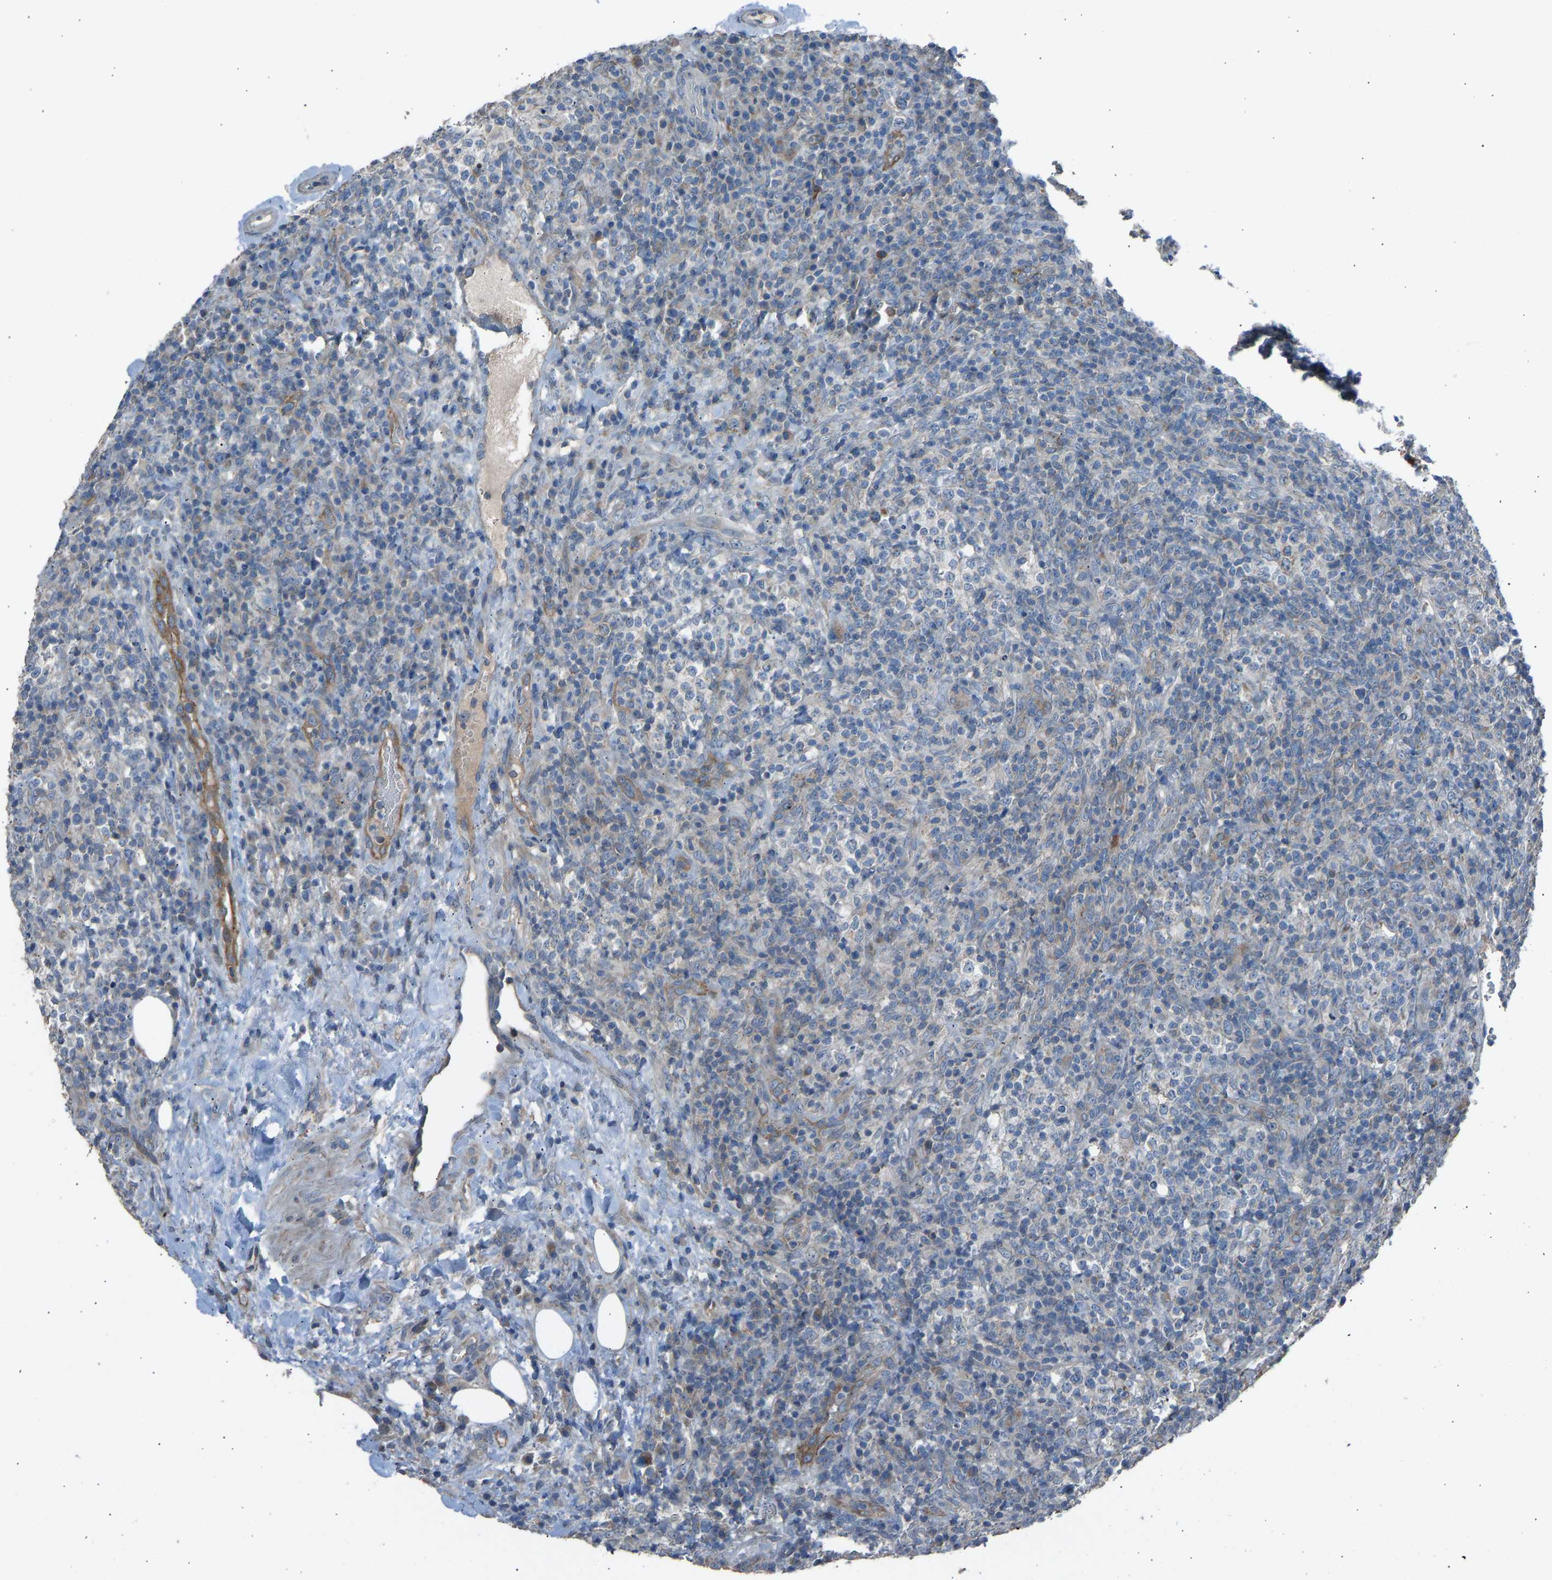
{"staining": {"intensity": "negative", "quantity": "none", "location": "none"}, "tissue": "lymphoma", "cell_type": "Tumor cells", "image_type": "cancer", "snomed": [{"axis": "morphology", "description": "Malignant lymphoma, non-Hodgkin's type, High grade"}, {"axis": "topography", "description": "Lymph node"}], "caption": "An immunohistochemistry (IHC) micrograph of high-grade malignant lymphoma, non-Hodgkin's type is shown. There is no staining in tumor cells of high-grade malignant lymphoma, non-Hodgkin's type.", "gene": "TGFBR3", "patient": {"sex": "female", "age": 76}}